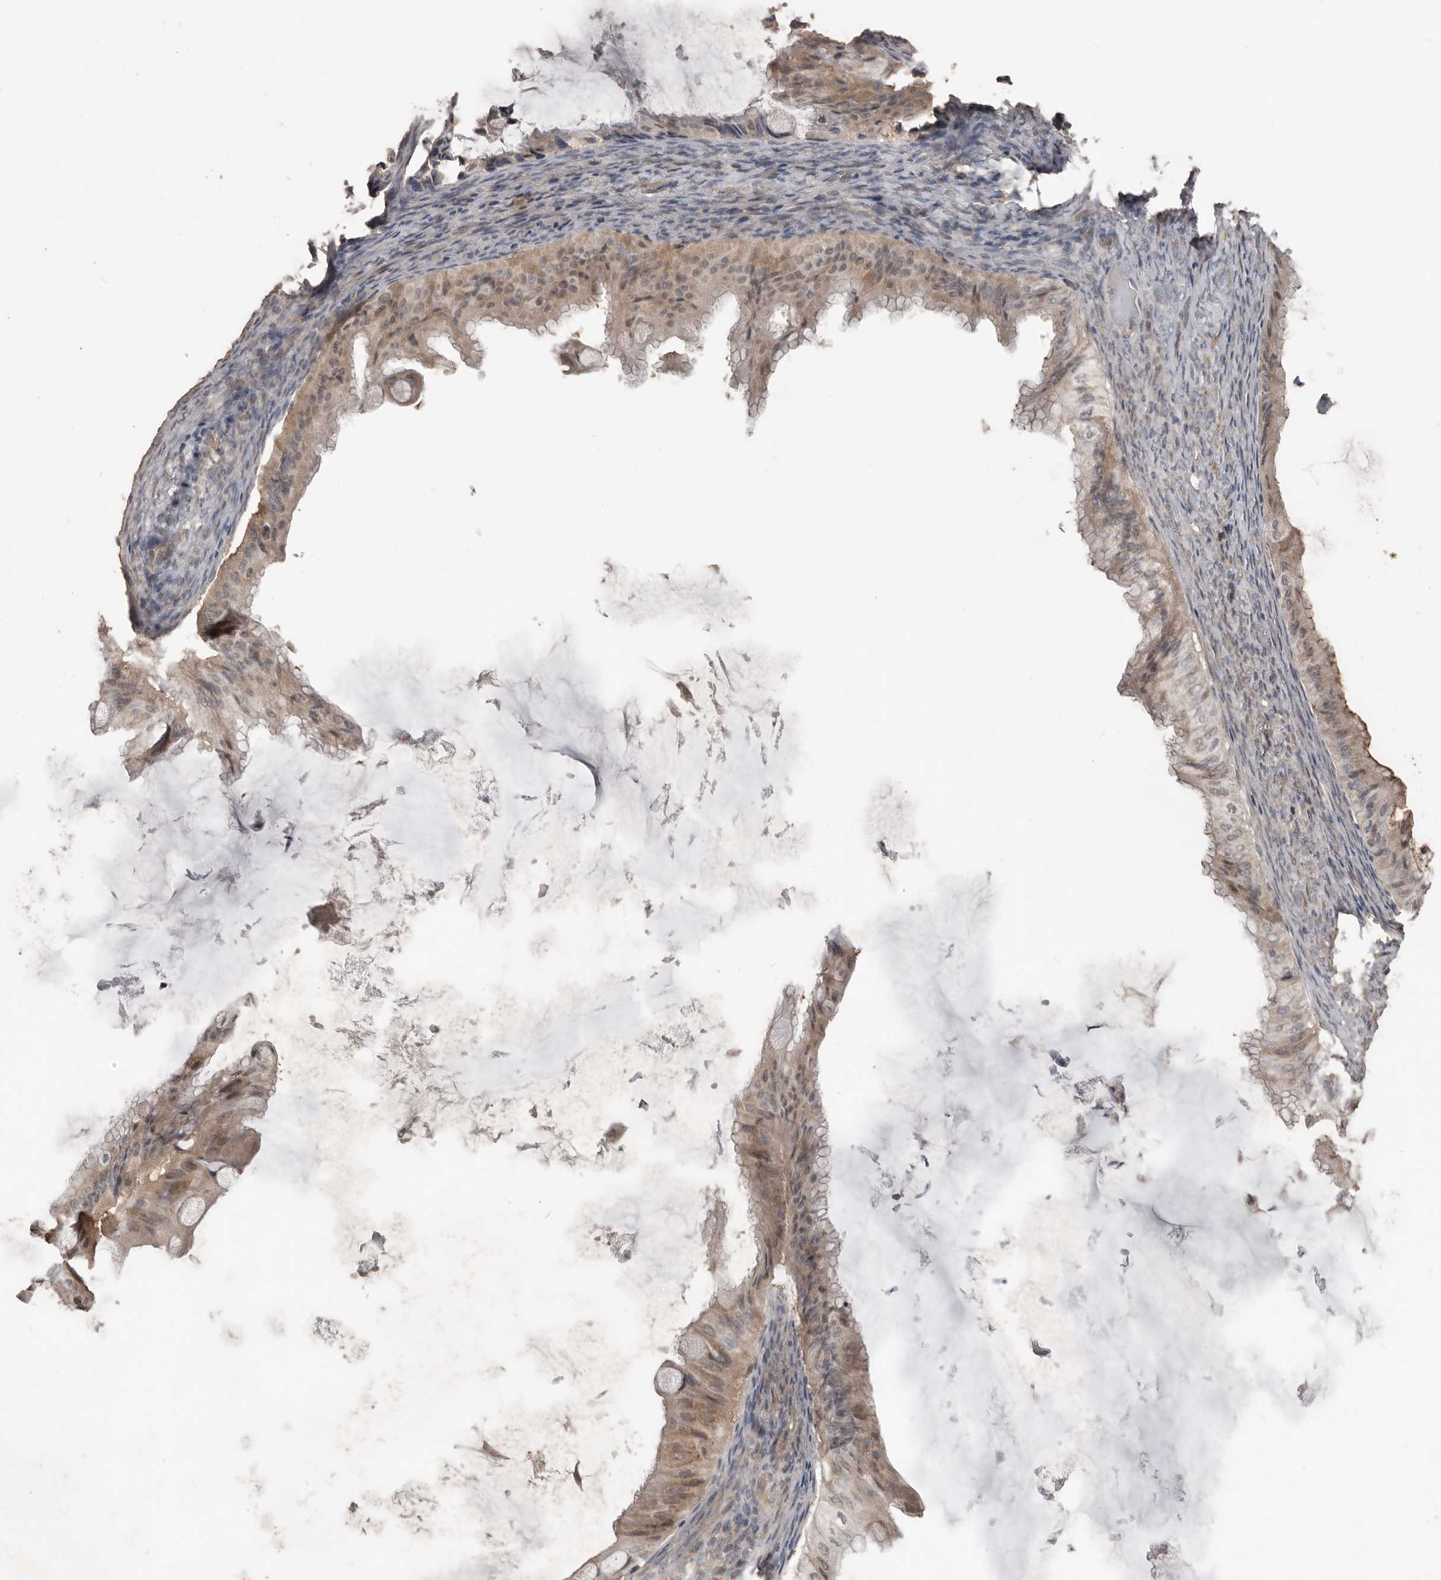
{"staining": {"intensity": "weak", "quantity": ">75%", "location": "cytoplasmic/membranous"}, "tissue": "ovarian cancer", "cell_type": "Tumor cells", "image_type": "cancer", "snomed": [{"axis": "morphology", "description": "Cystadenocarcinoma, mucinous, NOS"}, {"axis": "topography", "description": "Ovary"}], "caption": "Ovarian cancer was stained to show a protein in brown. There is low levels of weak cytoplasmic/membranous staining in approximately >75% of tumor cells.", "gene": "BAMBI", "patient": {"sex": "female", "age": 61}}